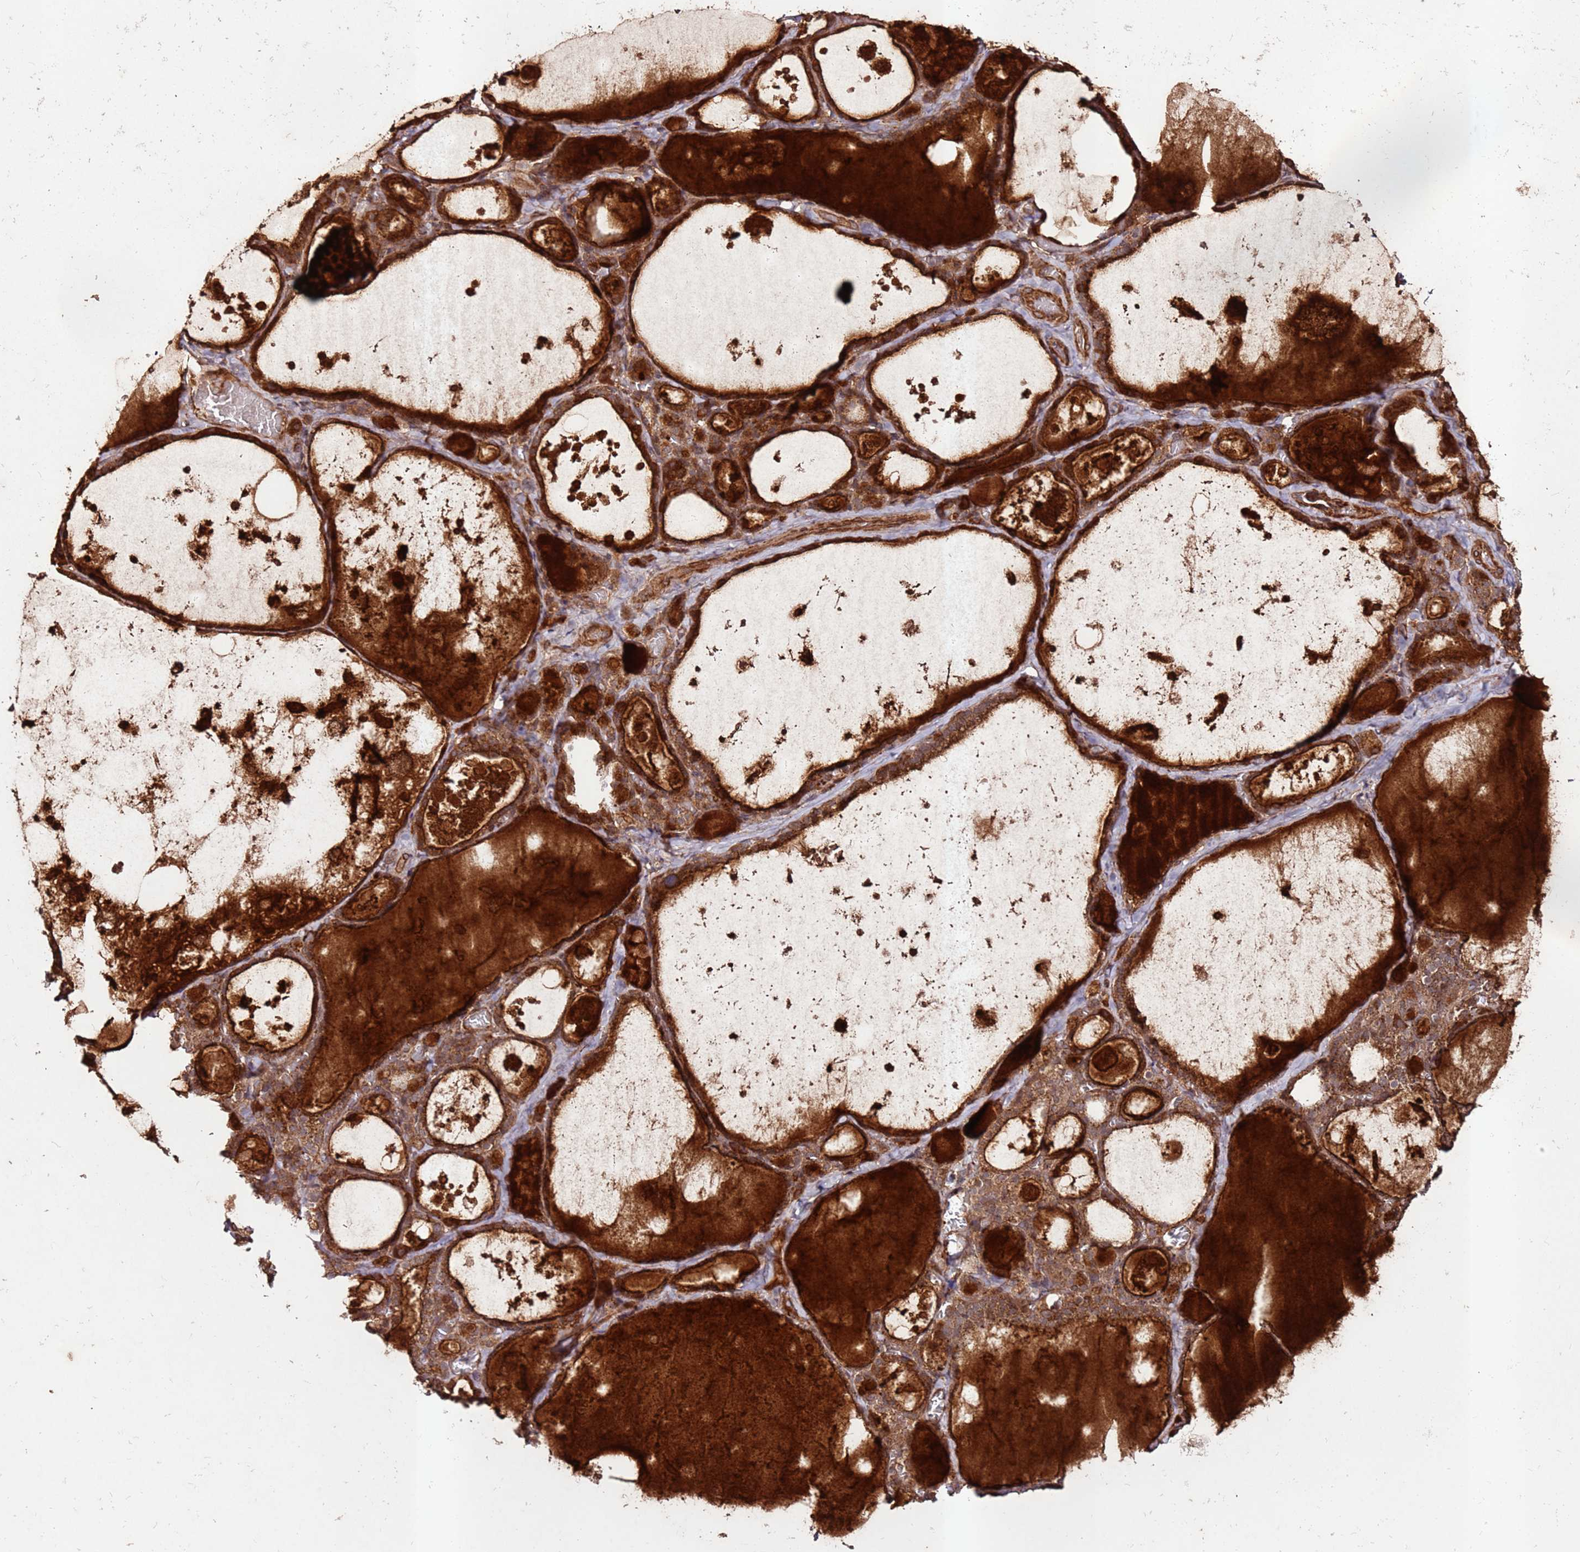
{"staining": {"intensity": "strong", "quantity": ">75%", "location": "cytoplasmic/membranous"}, "tissue": "thyroid gland", "cell_type": "Glandular cells", "image_type": "normal", "snomed": [{"axis": "morphology", "description": "Normal tissue, NOS"}, {"axis": "topography", "description": "Thyroid gland"}], "caption": "The immunohistochemical stain shows strong cytoplasmic/membranous positivity in glandular cells of benign thyroid gland. (DAB (3,3'-diaminobenzidine) = brown stain, brightfield microscopy at high magnification).", "gene": "FAM186A", "patient": {"sex": "male", "age": 56}}